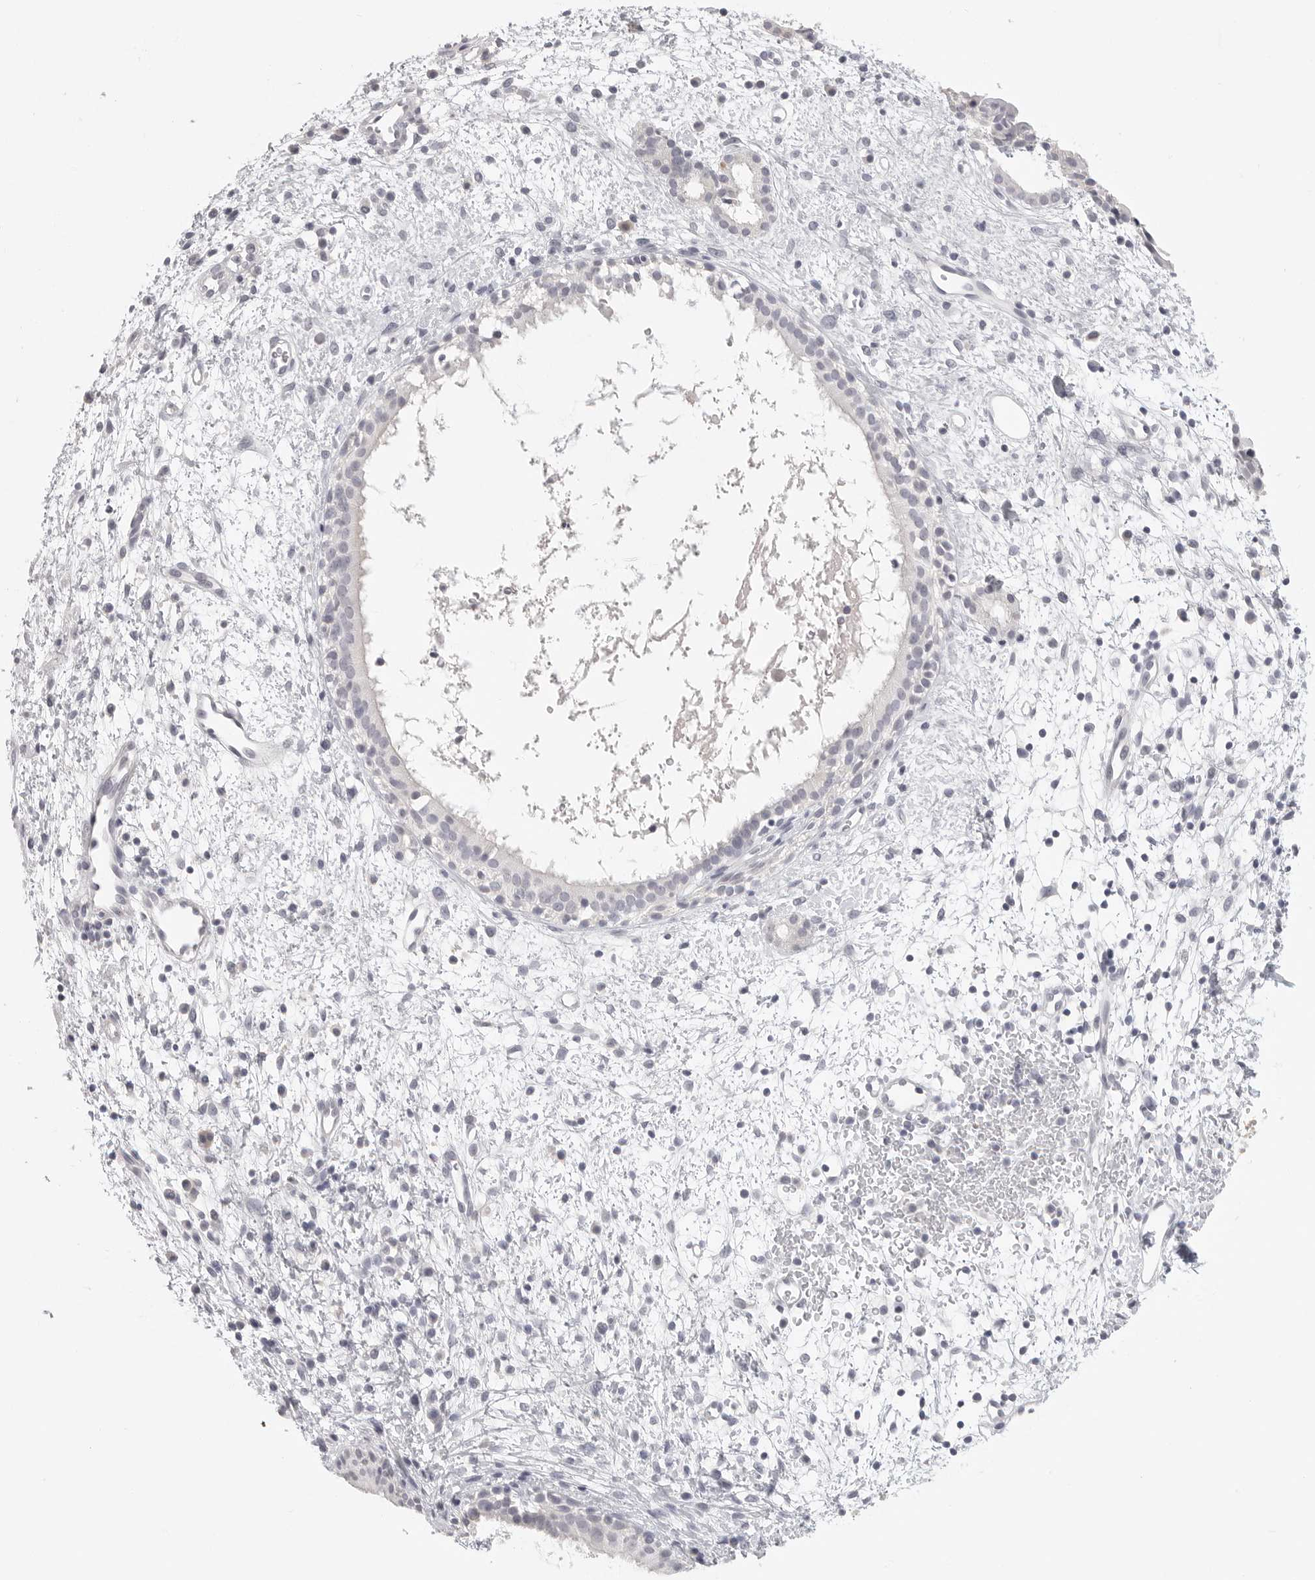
{"staining": {"intensity": "negative", "quantity": "none", "location": "none"}, "tissue": "nasopharynx", "cell_type": "Respiratory epithelial cells", "image_type": "normal", "snomed": [{"axis": "morphology", "description": "Normal tissue, NOS"}, {"axis": "topography", "description": "Nasopharynx"}], "caption": "Immunohistochemical staining of benign human nasopharynx displays no significant positivity in respiratory epithelial cells. The staining is performed using DAB brown chromogen with nuclei counter-stained in using hematoxylin.", "gene": "HMGCS2", "patient": {"sex": "male", "age": 22}}